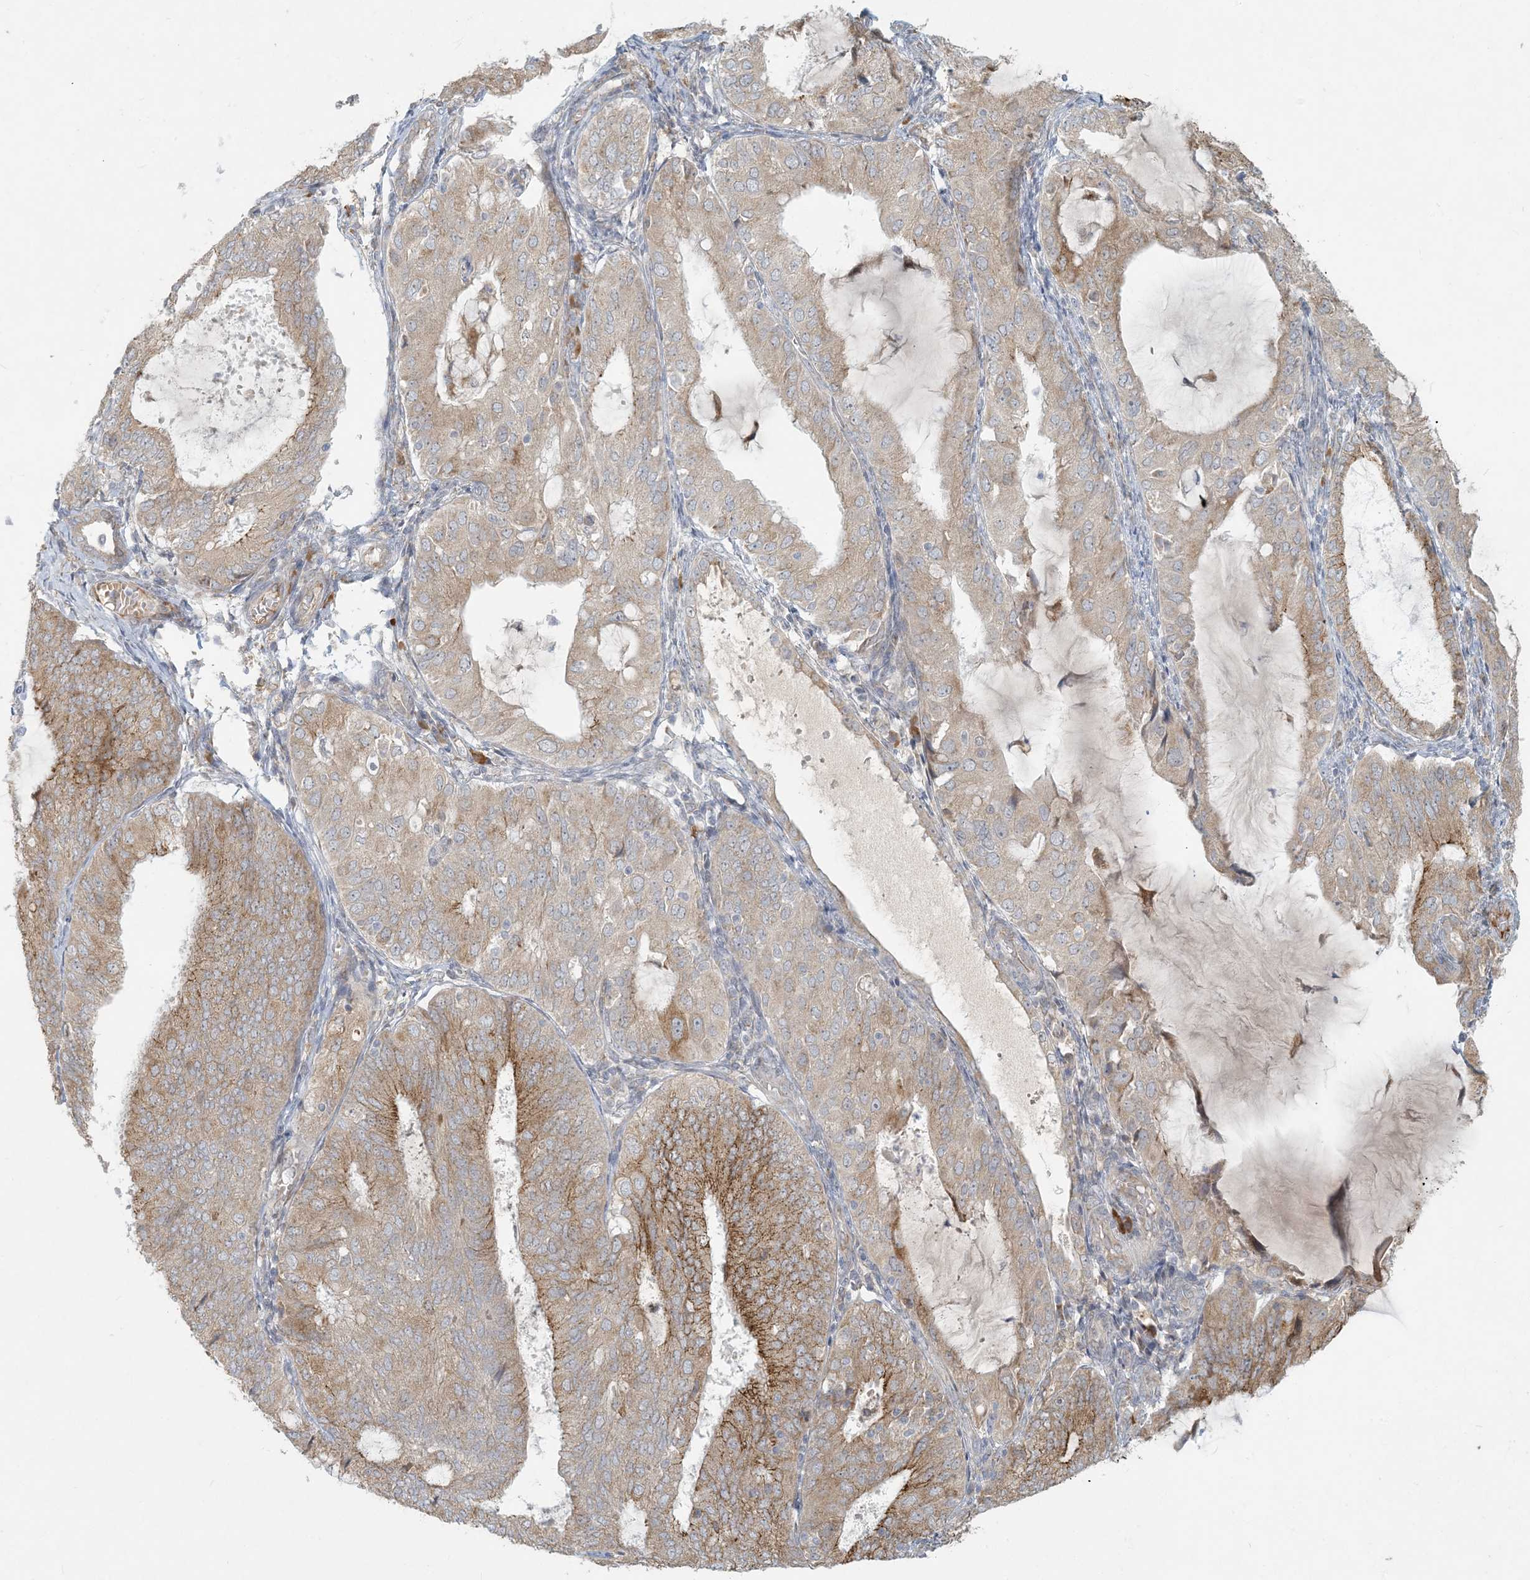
{"staining": {"intensity": "moderate", "quantity": ">75%", "location": "cytoplasmic/membranous"}, "tissue": "endometrial cancer", "cell_type": "Tumor cells", "image_type": "cancer", "snomed": [{"axis": "morphology", "description": "Adenocarcinoma, NOS"}, {"axis": "topography", "description": "Endometrium"}], "caption": "High-magnification brightfield microscopy of endometrial cancer (adenocarcinoma) stained with DAB (3,3'-diaminobenzidine) (brown) and counterstained with hematoxylin (blue). tumor cells exhibit moderate cytoplasmic/membranous expression is seen in about>75% of cells. The staining is performed using DAB brown chromogen to label protein expression. The nuclei are counter-stained blue using hematoxylin.", "gene": "HACL1", "patient": {"sex": "female", "age": 81}}